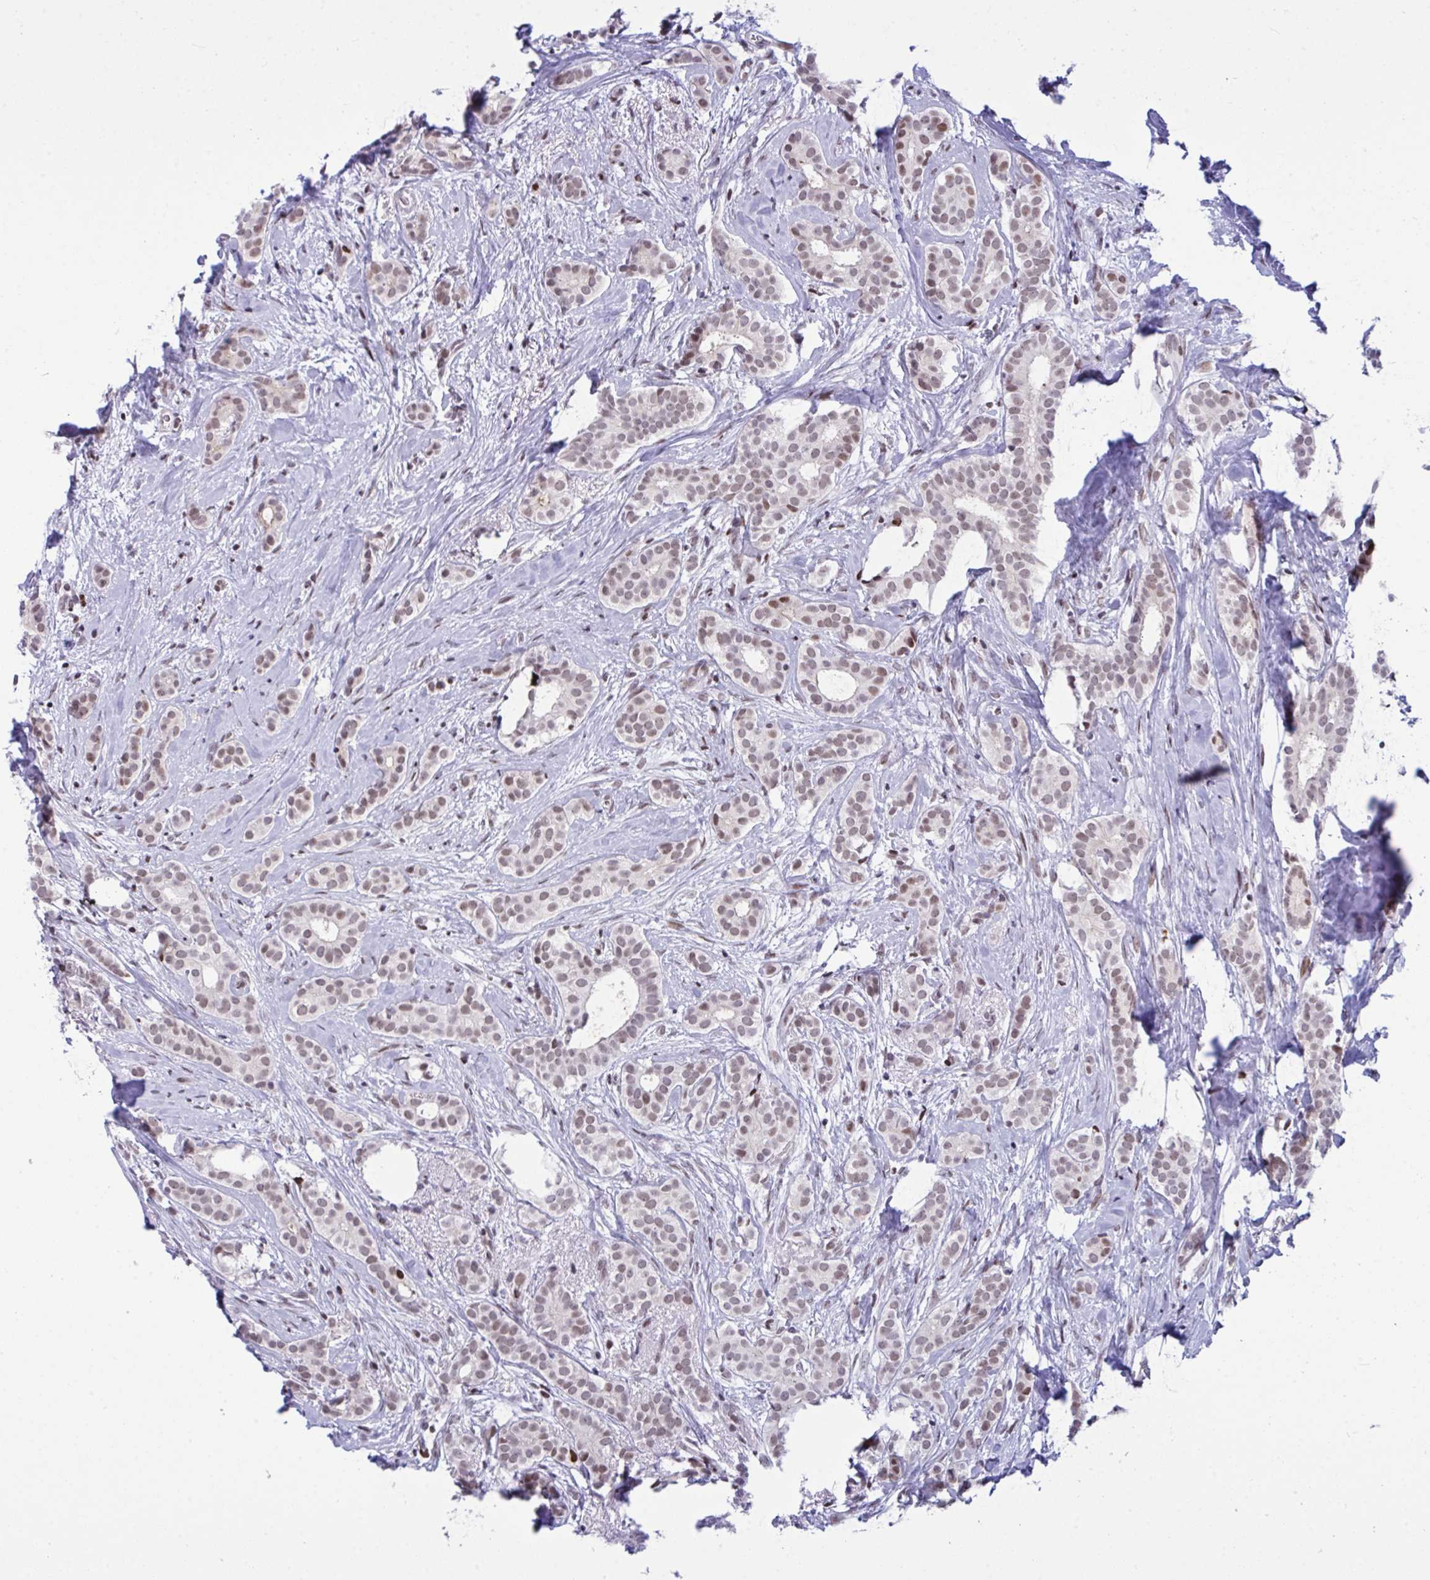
{"staining": {"intensity": "weak", "quantity": ">75%", "location": "nuclear"}, "tissue": "breast cancer", "cell_type": "Tumor cells", "image_type": "cancer", "snomed": [{"axis": "morphology", "description": "Duct carcinoma"}, {"axis": "topography", "description": "Breast"}], "caption": "Human breast cancer (infiltrating ductal carcinoma) stained with a protein marker demonstrates weak staining in tumor cells.", "gene": "ZFHX3", "patient": {"sex": "female", "age": 65}}